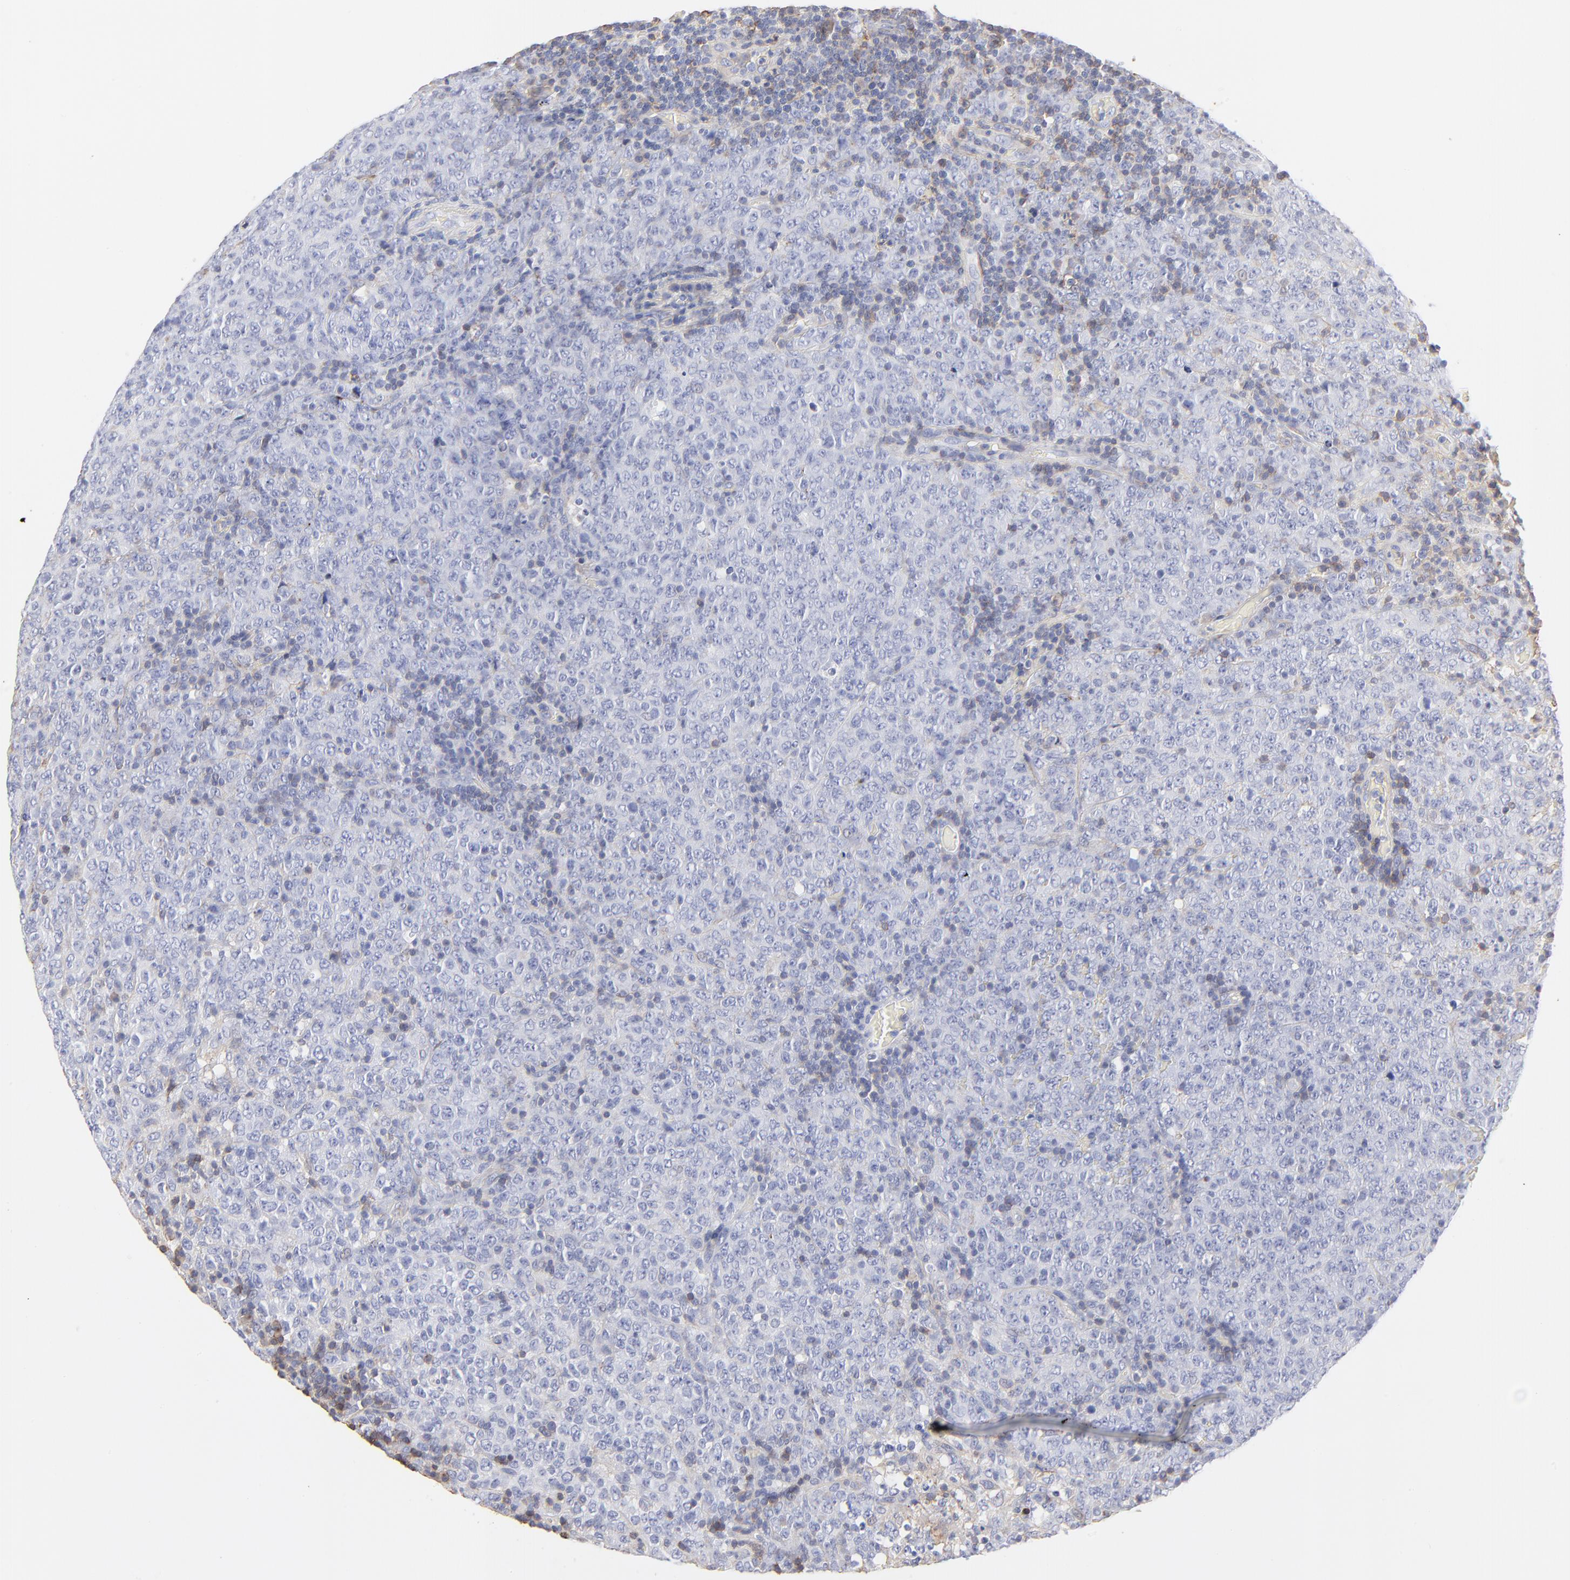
{"staining": {"intensity": "negative", "quantity": "none", "location": "none"}, "tissue": "lymphoma", "cell_type": "Tumor cells", "image_type": "cancer", "snomed": [{"axis": "morphology", "description": "Malignant lymphoma, non-Hodgkin's type, High grade"}, {"axis": "topography", "description": "Tonsil"}], "caption": "Lymphoma stained for a protein using IHC exhibits no staining tumor cells.", "gene": "ANXA6", "patient": {"sex": "female", "age": 36}}